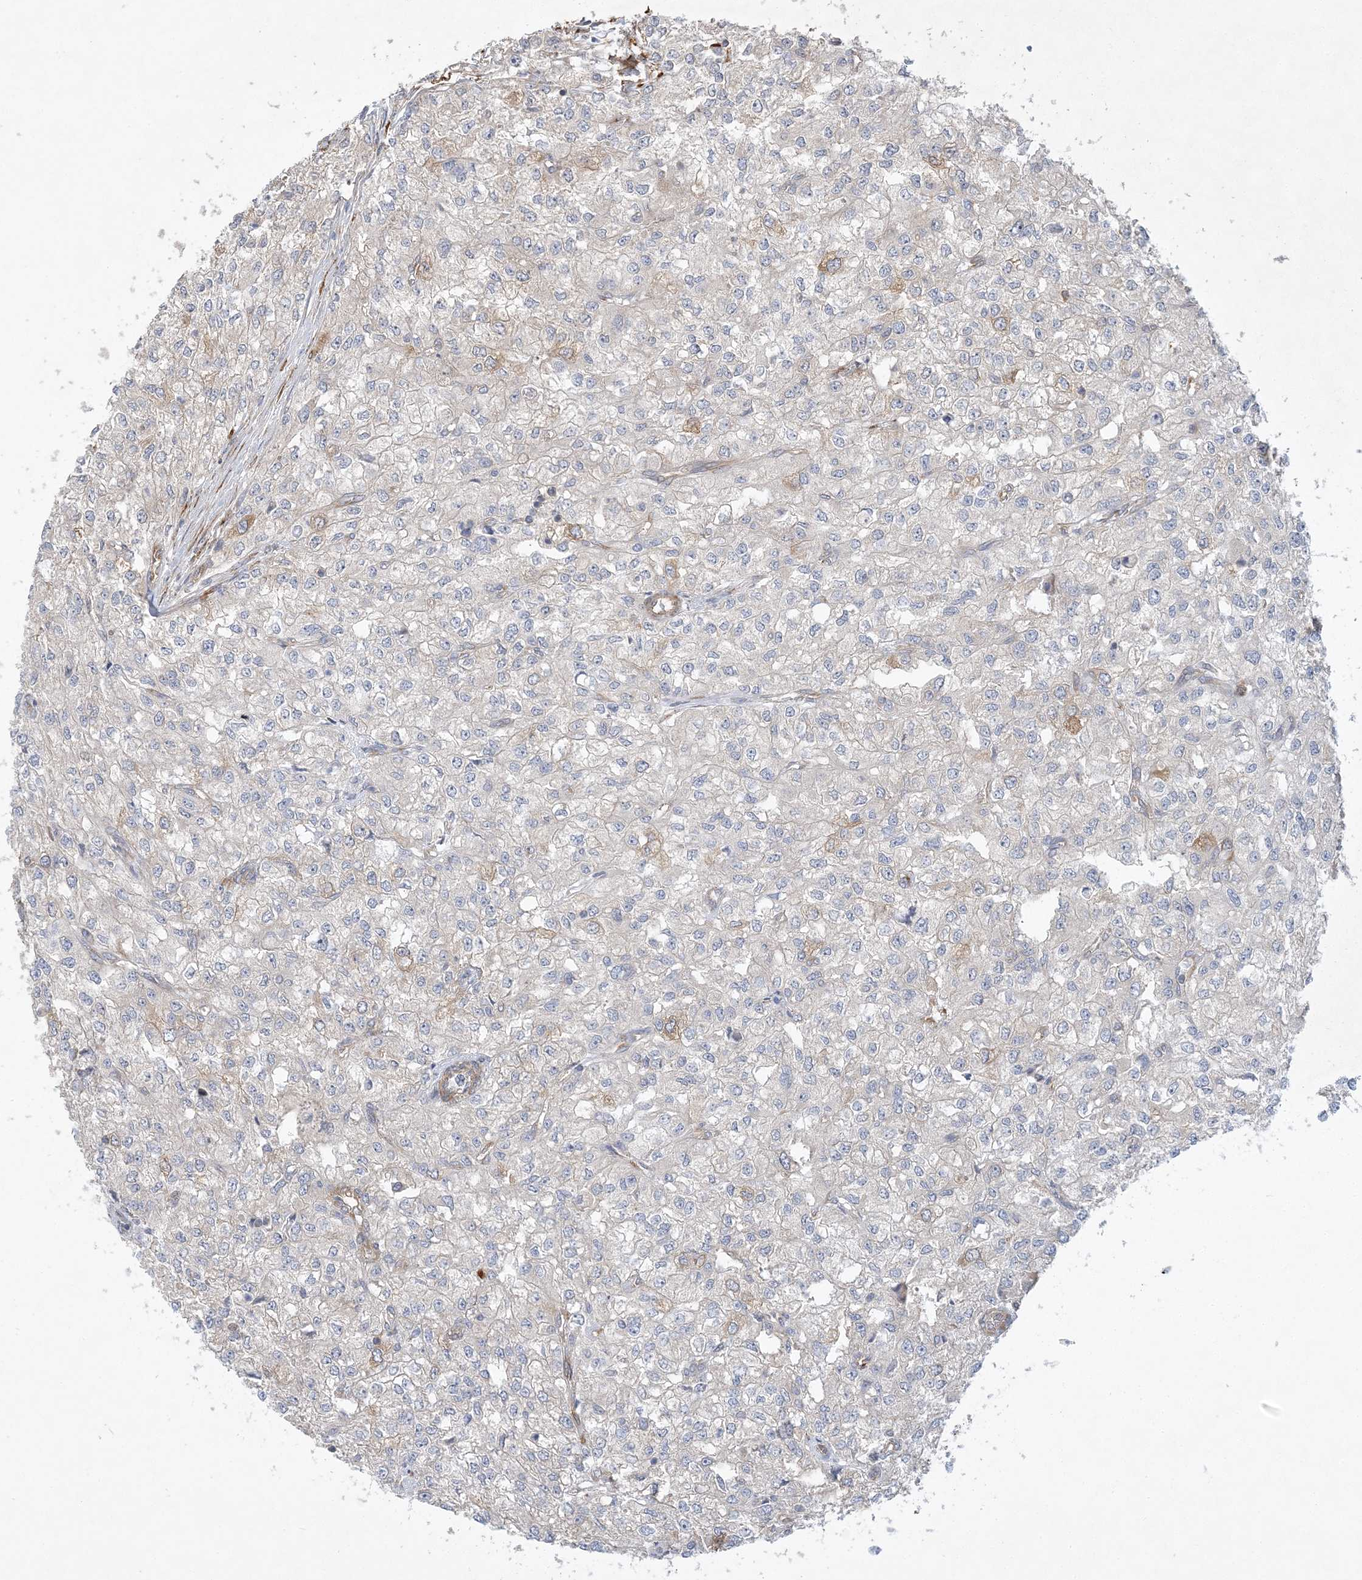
{"staining": {"intensity": "weak", "quantity": "<25%", "location": "cytoplasmic/membranous"}, "tissue": "renal cancer", "cell_type": "Tumor cells", "image_type": "cancer", "snomed": [{"axis": "morphology", "description": "Adenocarcinoma, NOS"}, {"axis": "topography", "description": "Kidney"}], "caption": "Immunohistochemistry (IHC) micrograph of human renal cancer stained for a protein (brown), which displays no staining in tumor cells.", "gene": "MAP4K5", "patient": {"sex": "female", "age": 54}}